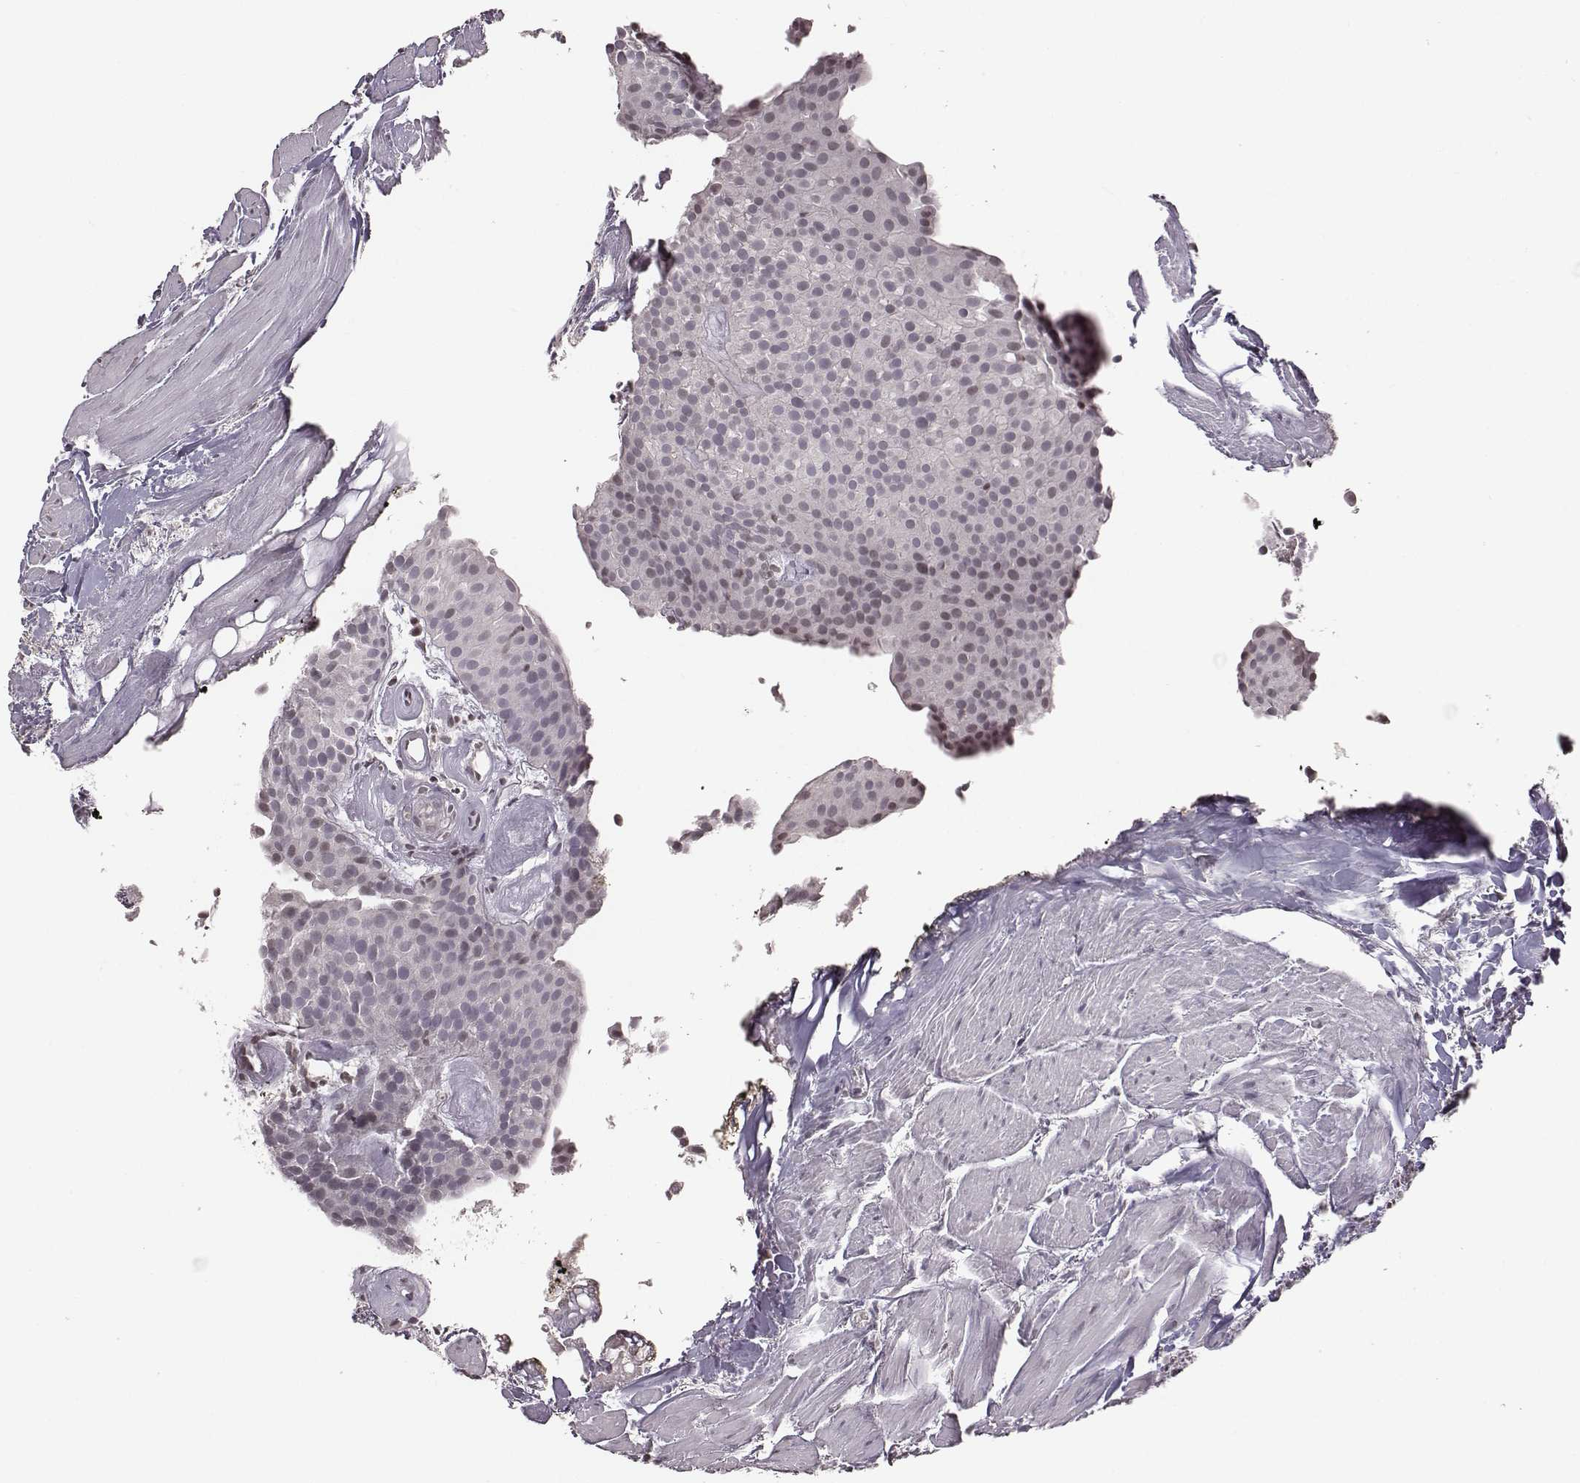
{"staining": {"intensity": "negative", "quantity": "none", "location": "none"}, "tissue": "urothelial cancer", "cell_type": "Tumor cells", "image_type": "cancer", "snomed": [{"axis": "morphology", "description": "Urothelial carcinoma, Low grade"}, {"axis": "topography", "description": "Urinary bladder"}], "caption": "A photomicrograph of human urothelial carcinoma (low-grade) is negative for staining in tumor cells. (DAB immunohistochemistry with hematoxylin counter stain).", "gene": "GRM4", "patient": {"sex": "female", "age": 87}}